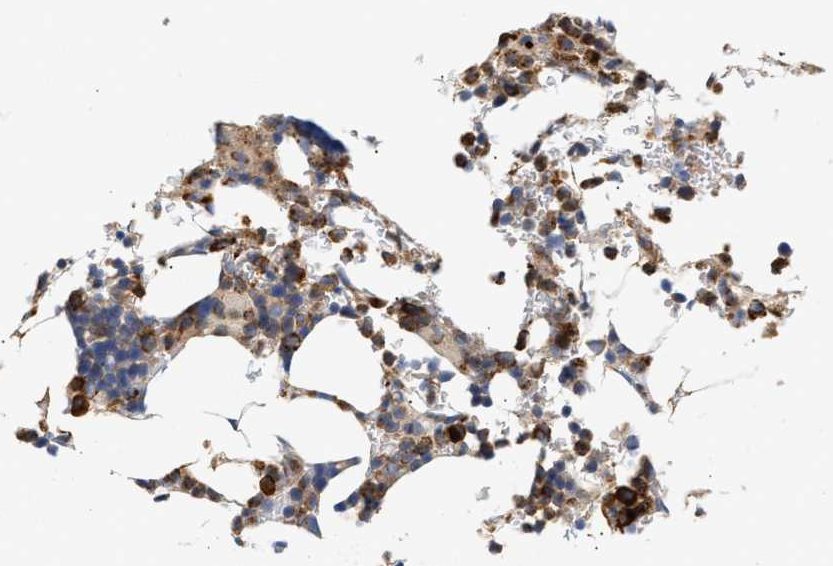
{"staining": {"intensity": "strong", "quantity": ">75%", "location": "cytoplasmic/membranous"}, "tissue": "bone marrow", "cell_type": "Hematopoietic cells", "image_type": "normal", "snomed": [{"axis": "morphology", "description": "Normal tissue, NOS"}, {"axis": "topography", "description": "Bone marrow"}], "caption": "Protein expression analysis of unremarkable bone marrow reveals strong cytoplasmic/membranous expression in about >75% of hematopoietic cells.", "gene": "TRIM50", "patient": {"sex": "female", "age": 81}}